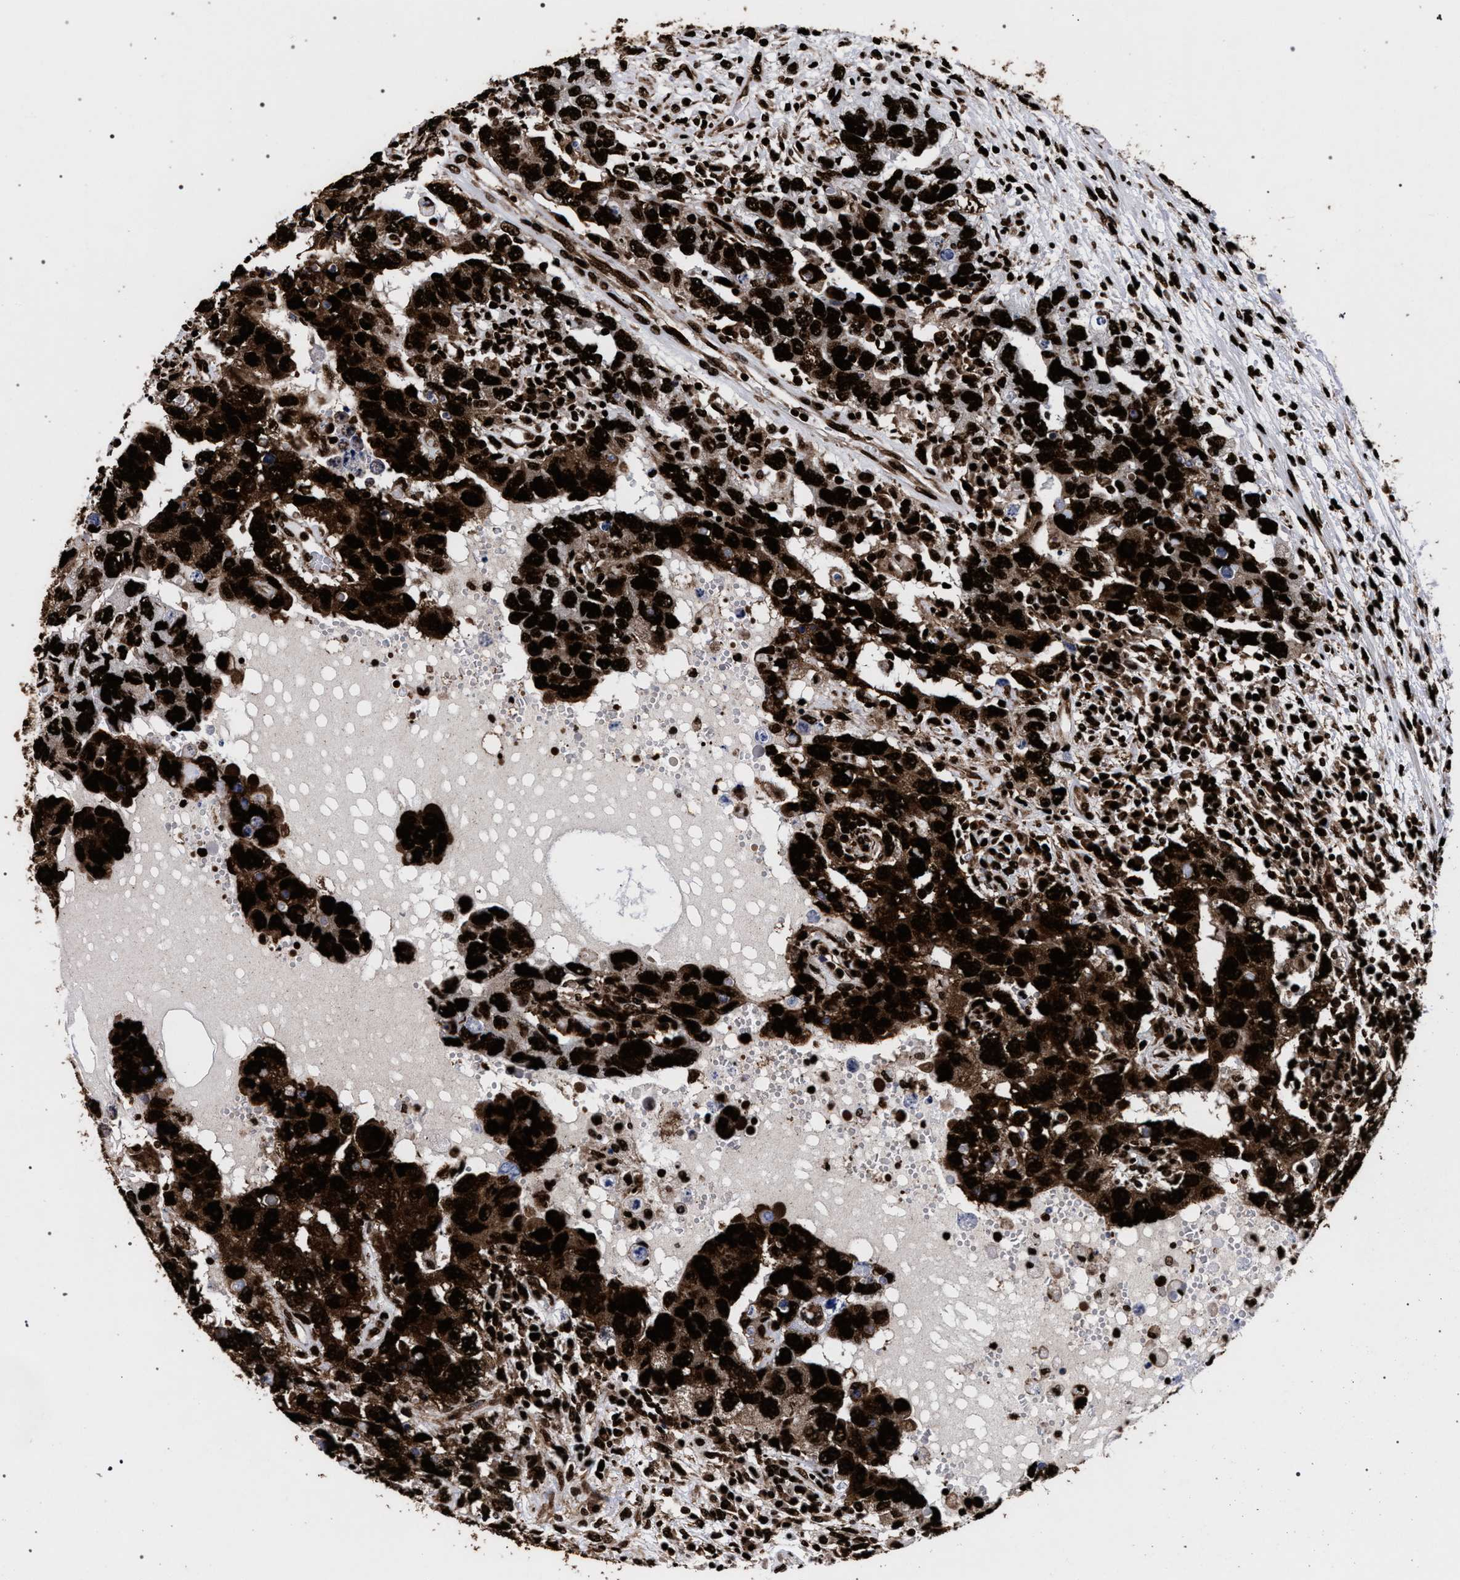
{"staining": {"intensity": "strong", "quantity": ">75%", "location": "cytoplasmic/membranous,nuclear"}, "tissue": "testis cancer", "cell_type": "Tumor cells", "image_type": "cancer", "snomed": [{"axis": "morphology", "description": "Carcinoma, Embryonal, NOS"}, {"axis": "topography", "description": "Testis"}], "caption": "Testis cancer was stained to show a protein in brown. There is high levels of strong cytoplasmic/membranous and nuclear staining in about >75% of tumor cells.", "gene": "HNRNPA1", "patient": {"sex": "male", "age": 26}}